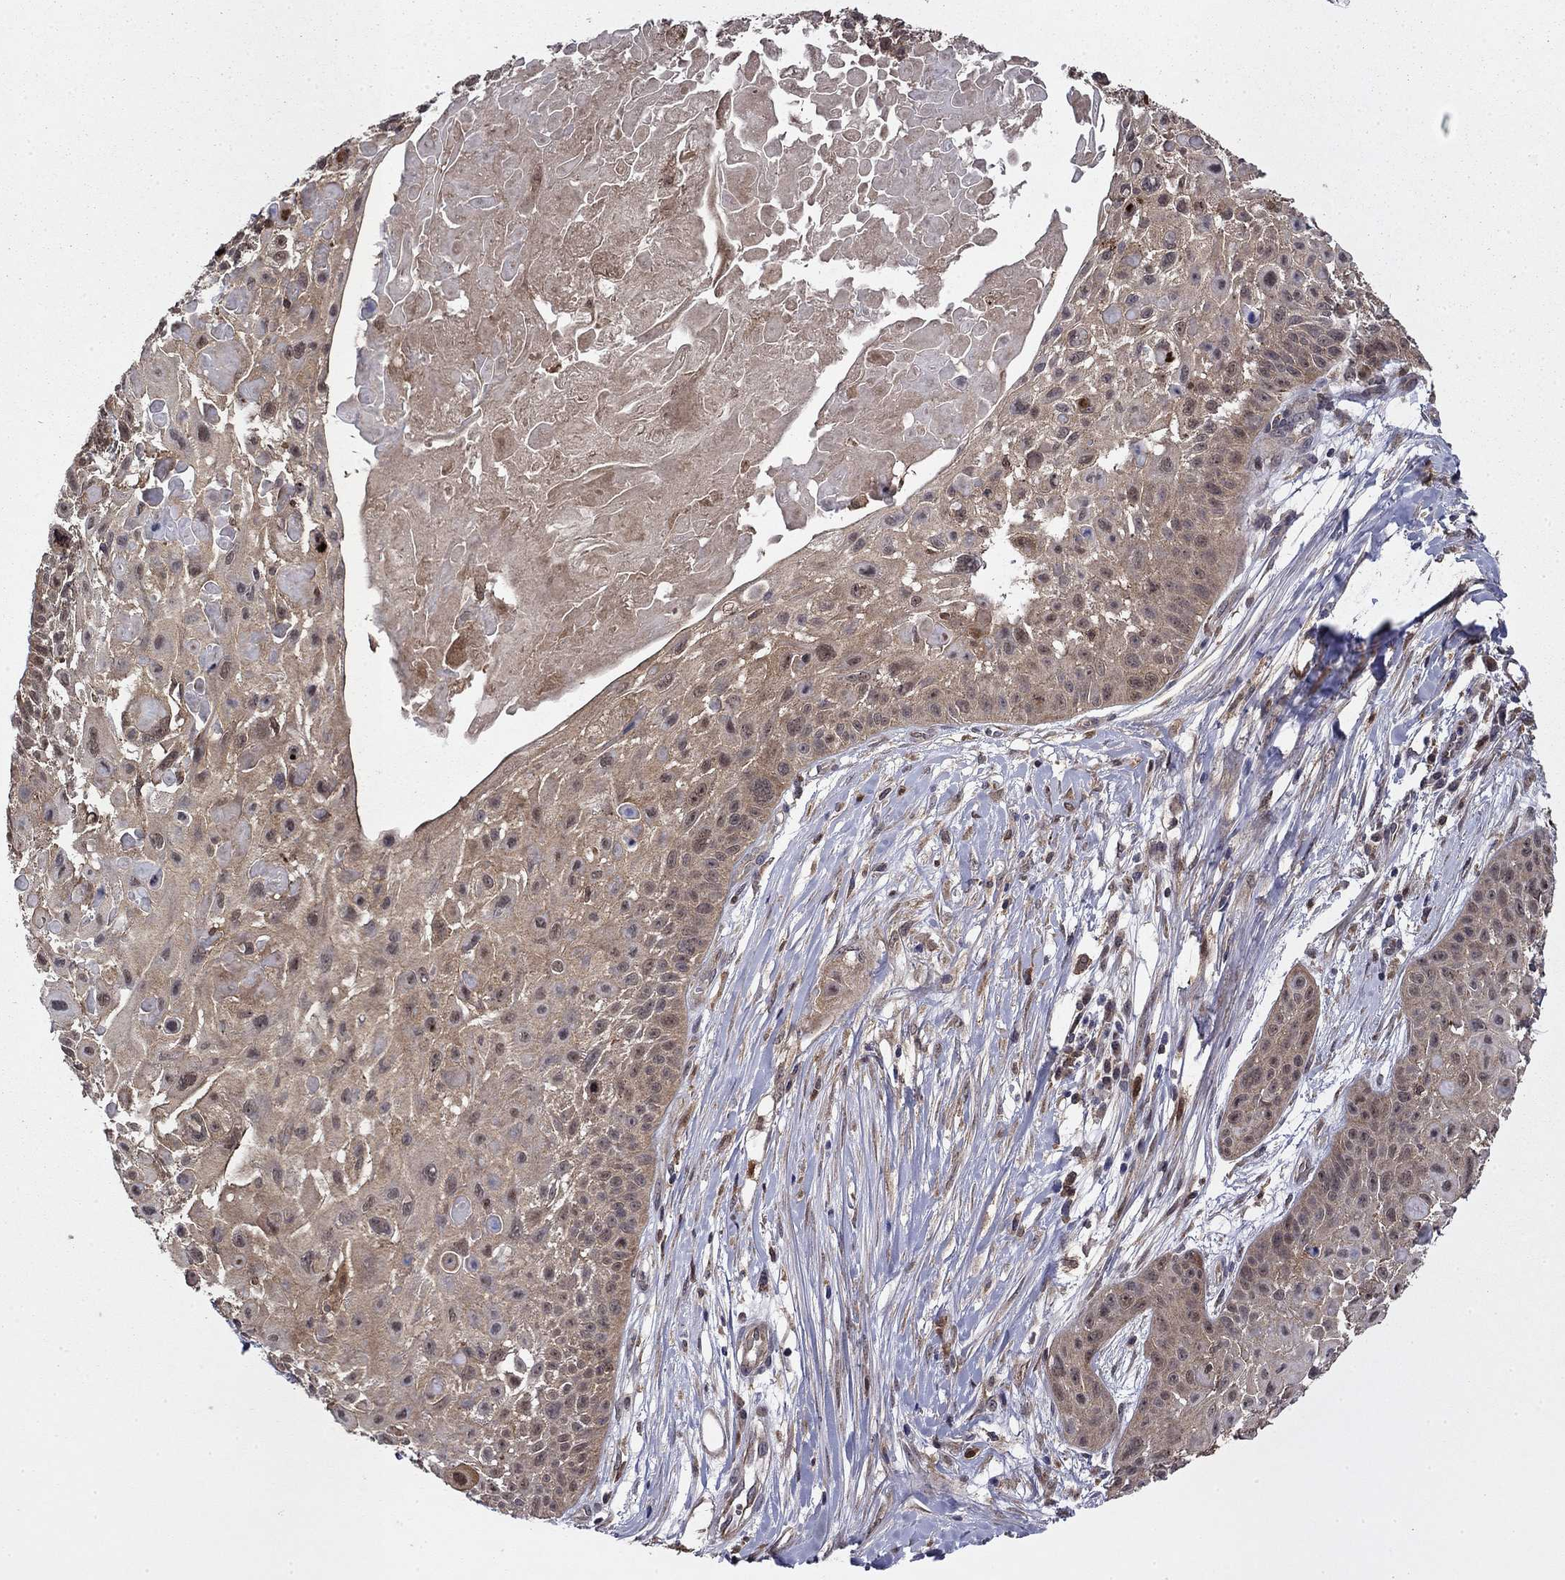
{"staining": {"intensity": "weak", "quantity": "25%-75%", "location": "cytoplasmic/membranous"}, "tissue": "skin cancer", "cell_type": "Tumor cells", "image_type": "cancer", "snomed": [{"axis": "morphology", "description": "Squamous cell carcinoma, NOS"}, {"axis": "topography", "description": "Skin"}, {"axis": "topography", "description": "Anal"}], "caption": "Immunohistochemical staining of skin squamous cell carcinoma exhibits low levels of weak cytoplasmic/membranous protein positivity in about 25%-75% of tumor cells.", "gene": "TPMT", "patient": {"sex": "female", "age": 75}}